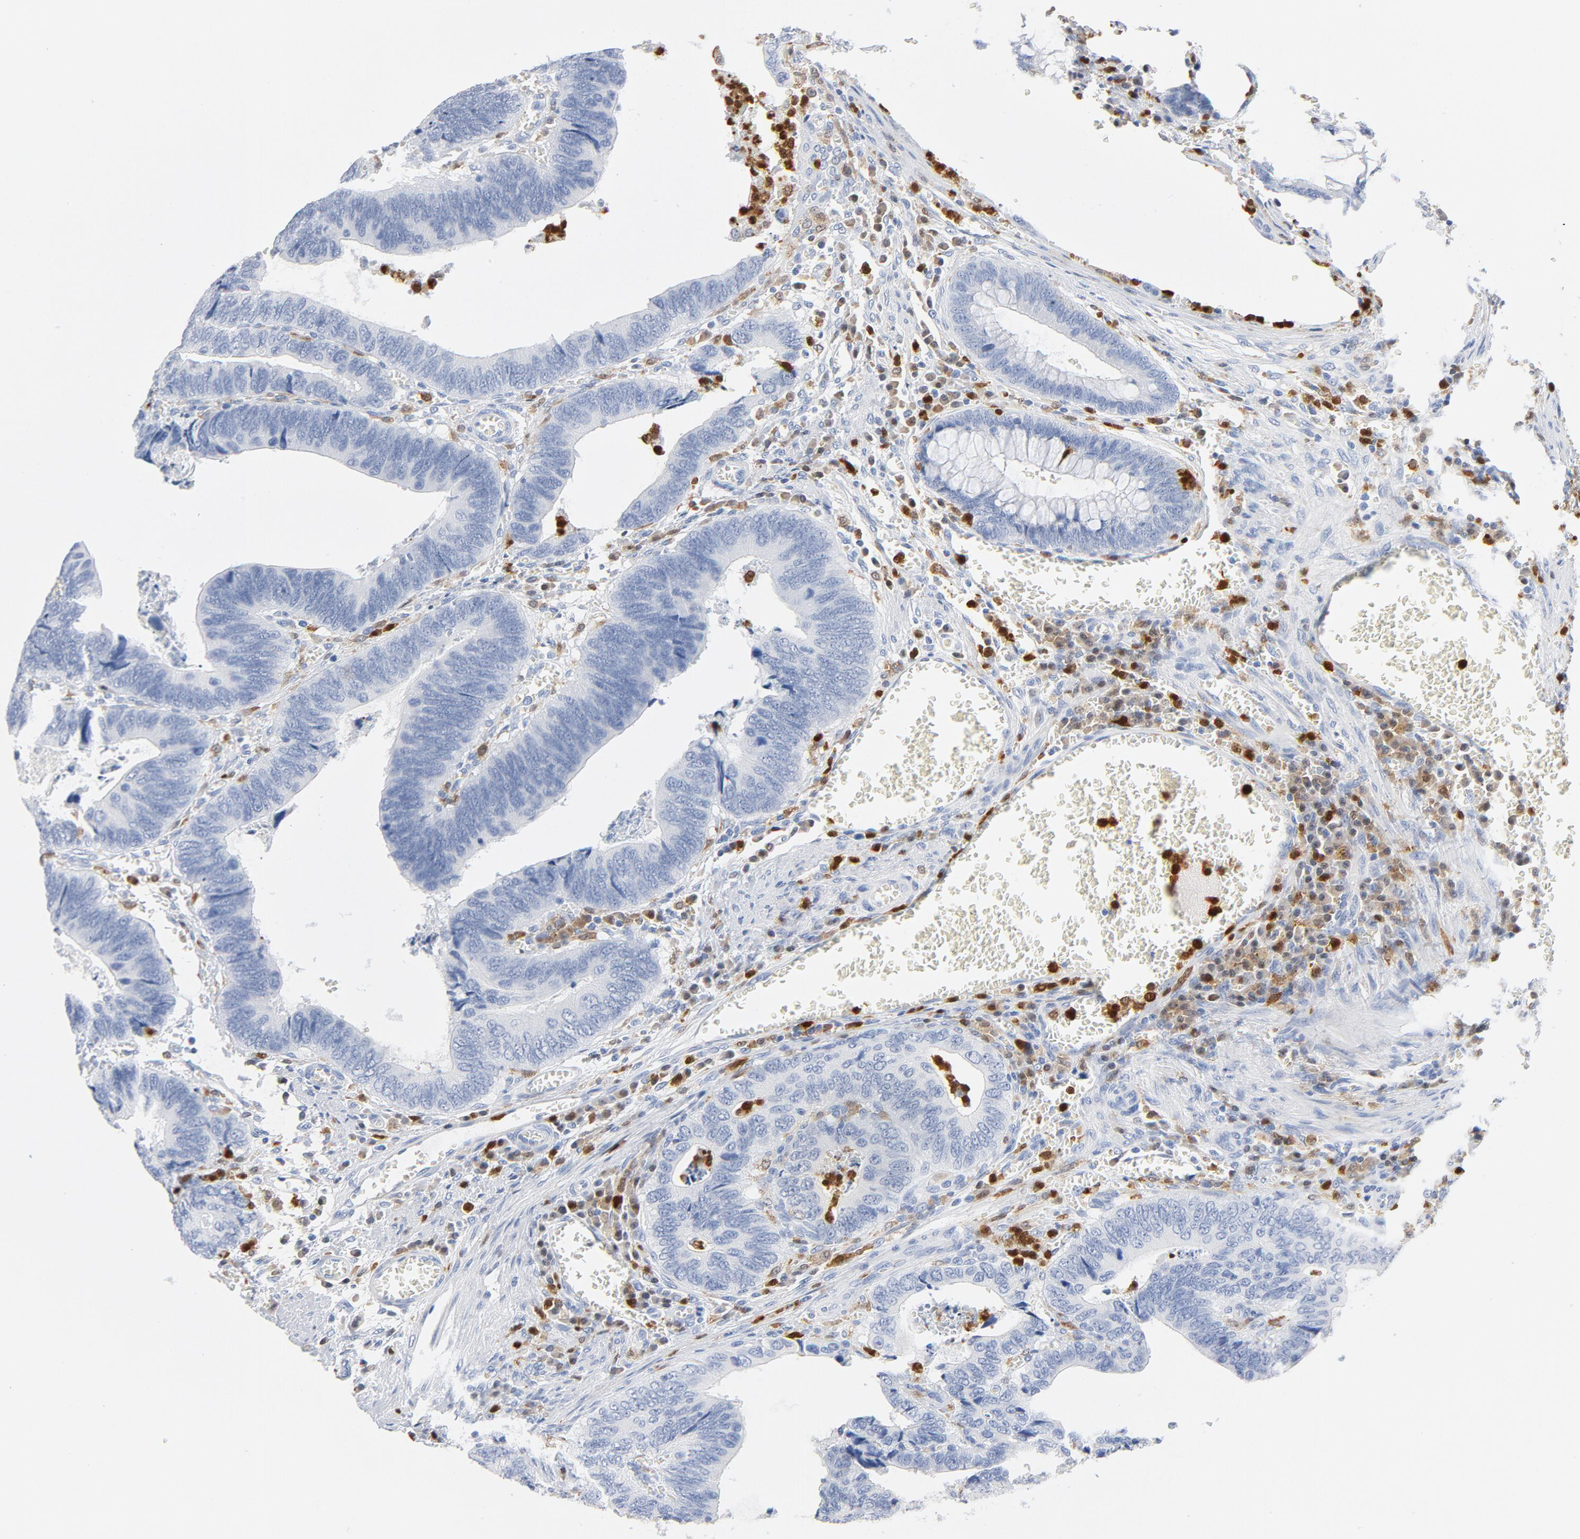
{"staining": {"intensity": "negative", "quantity": "none", "location": "none"}, "tissue": "colorectal cancer", "cell_type": "Tumor cells", "image_type": "cancer", "snomed": [{"axis": "morphology", "description": "Adenocarcinoma, NOS"}, {"axis": "topography", "description": "Colon"}], "caption": "Immunohistochemistry (IHC) image of human colorectal adenocarcinoma stained for a protein (brown), which shows no staining in tumor cells.", "gene": "NCF1", "patient": {"sex": "male", "age": 72}}